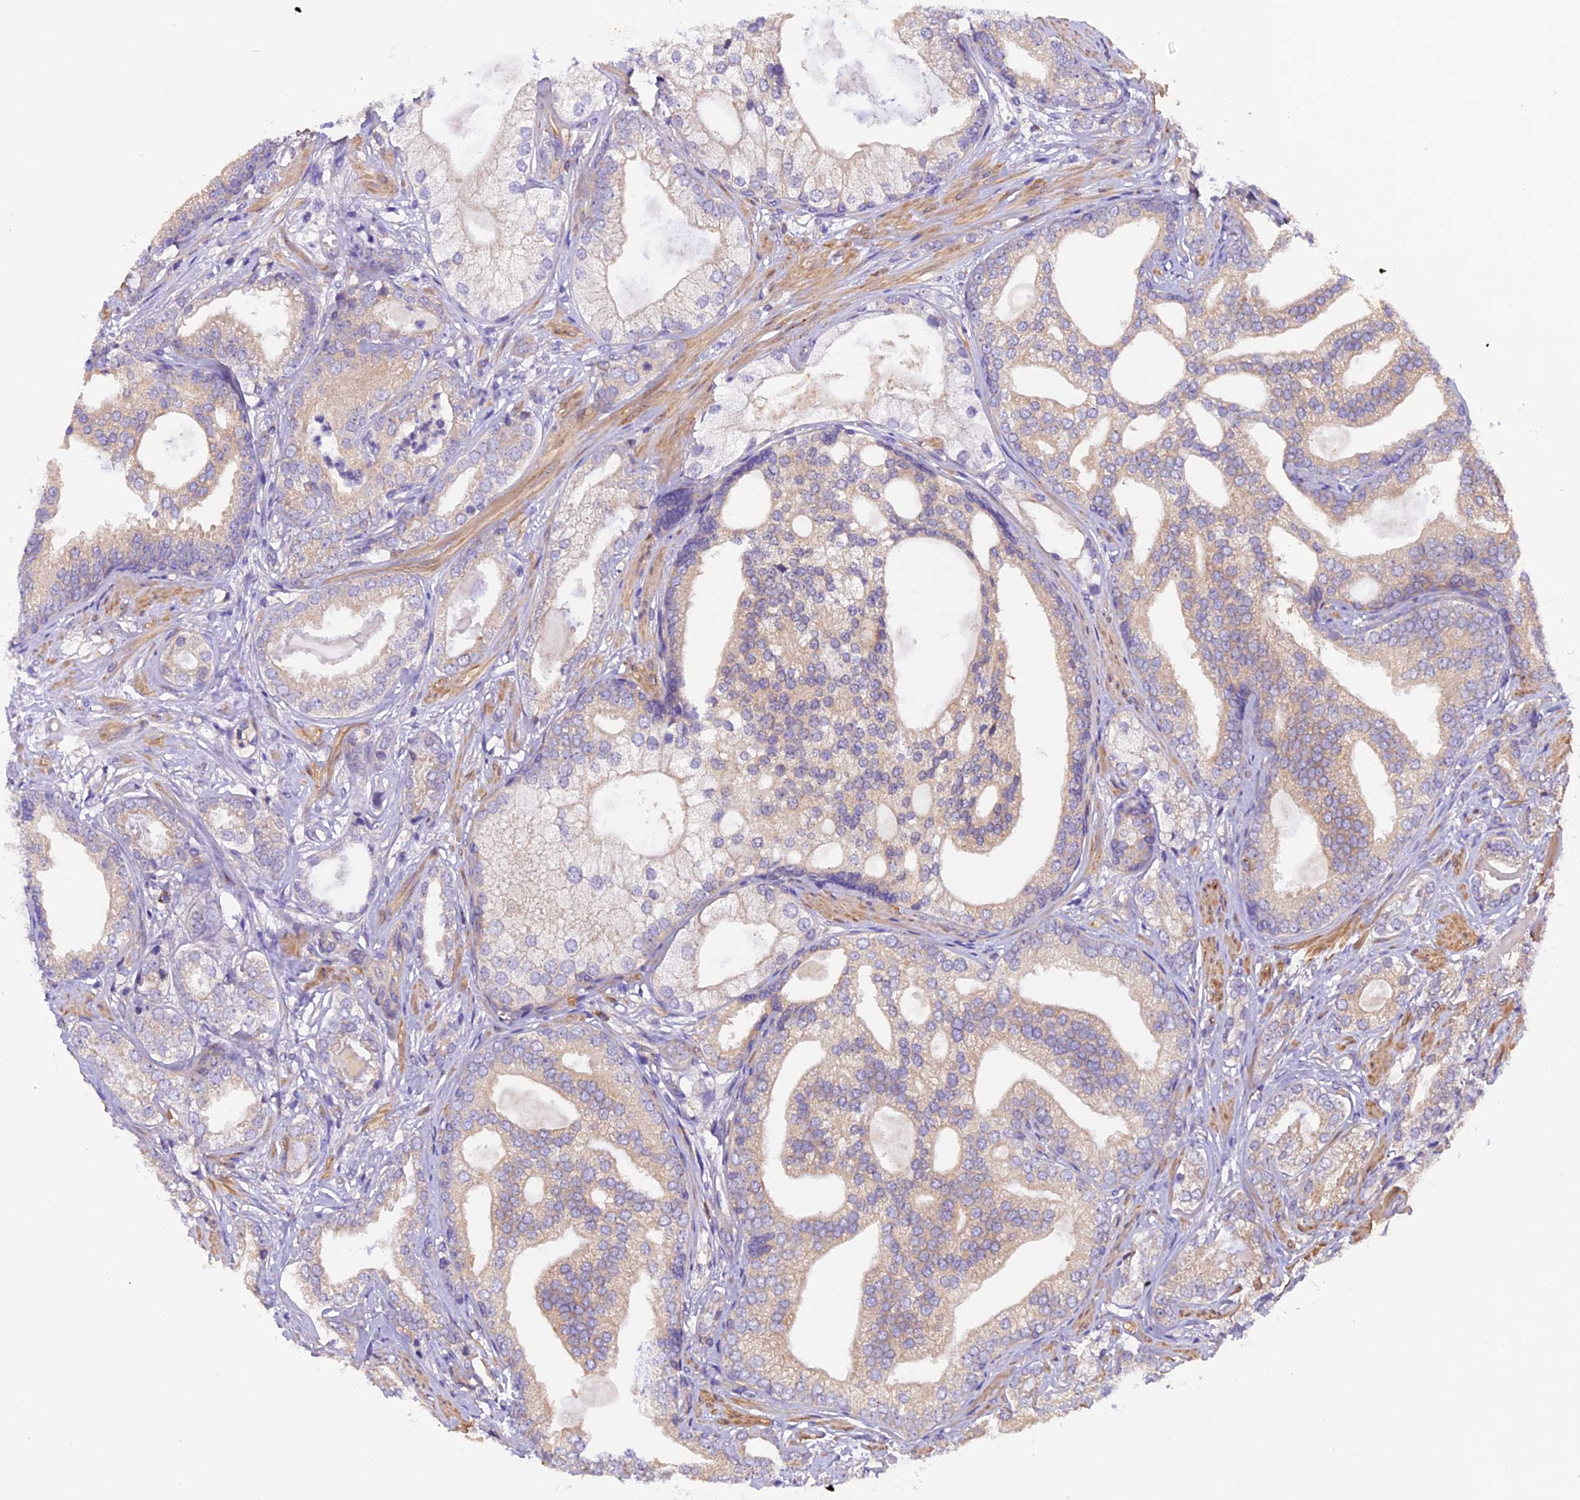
{"staining": {"intensity": "weak", "quantity": "<25%", "location": "cytoplasmic/membranous"}, "tissue": "prostate cancer", "cell_type": "Tumor cells", "image_type": "cancer", "snomed": [{"axis": "morphology", "description": "Adenocarcinoma, High grade"}, {"axis": "topography", "description": "Prostate"}], "caption": "High magnification brightfield microscopy of prostate cancer stained with DAB (3,3'-diaminobenzidine) (brown) and counterstained with hematoxylin (blue): tumor cells show no significant positivity.", "gene": "CCDC9B", "patient": {"sex": "male", "age": 60}}